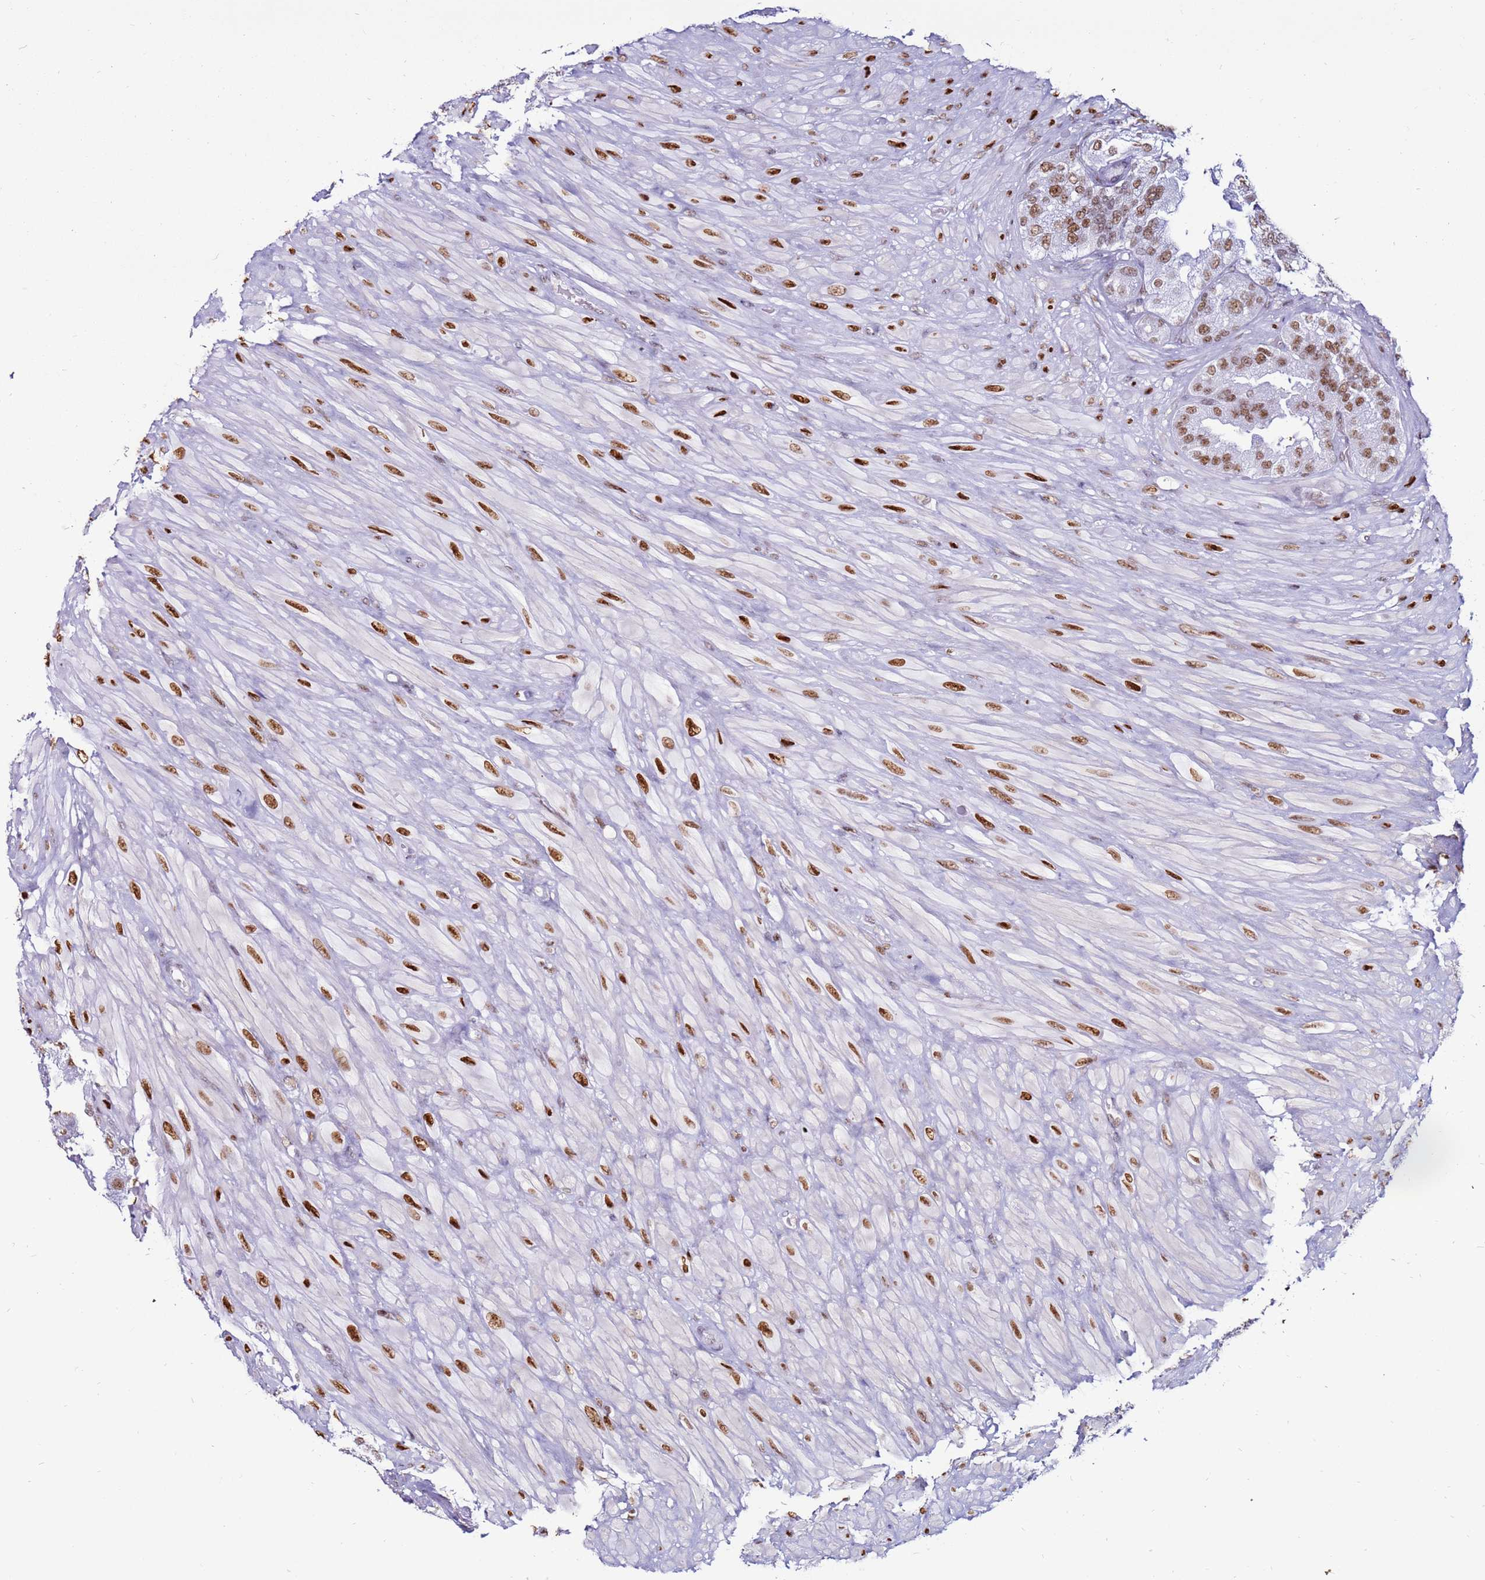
{"staining": {"intensity": "moderate", "quantity": ">75%", "location": "nuclear"}, "tissue": "seminal vesicle", "cell_type": "Glandular cells", "image_type": "normal", "snomed": [{"axis": "morphology", "description": "Normal tissue, NOS"}, {"axis": "topography", "description": "Seminal veicle"}, {"axis": "topography", "description": "Peripheral nerve tissue"}], "caption": "Immunohistochemistry (IHC) histopathology image of unremarkable human seminal vesicle stained for a protein (brown), which shows medium levels of moderate nuclear expression in about >75% of glandular cells.", "gene": "KPNA4", "patient": {"sex": "male", "age": 63}}